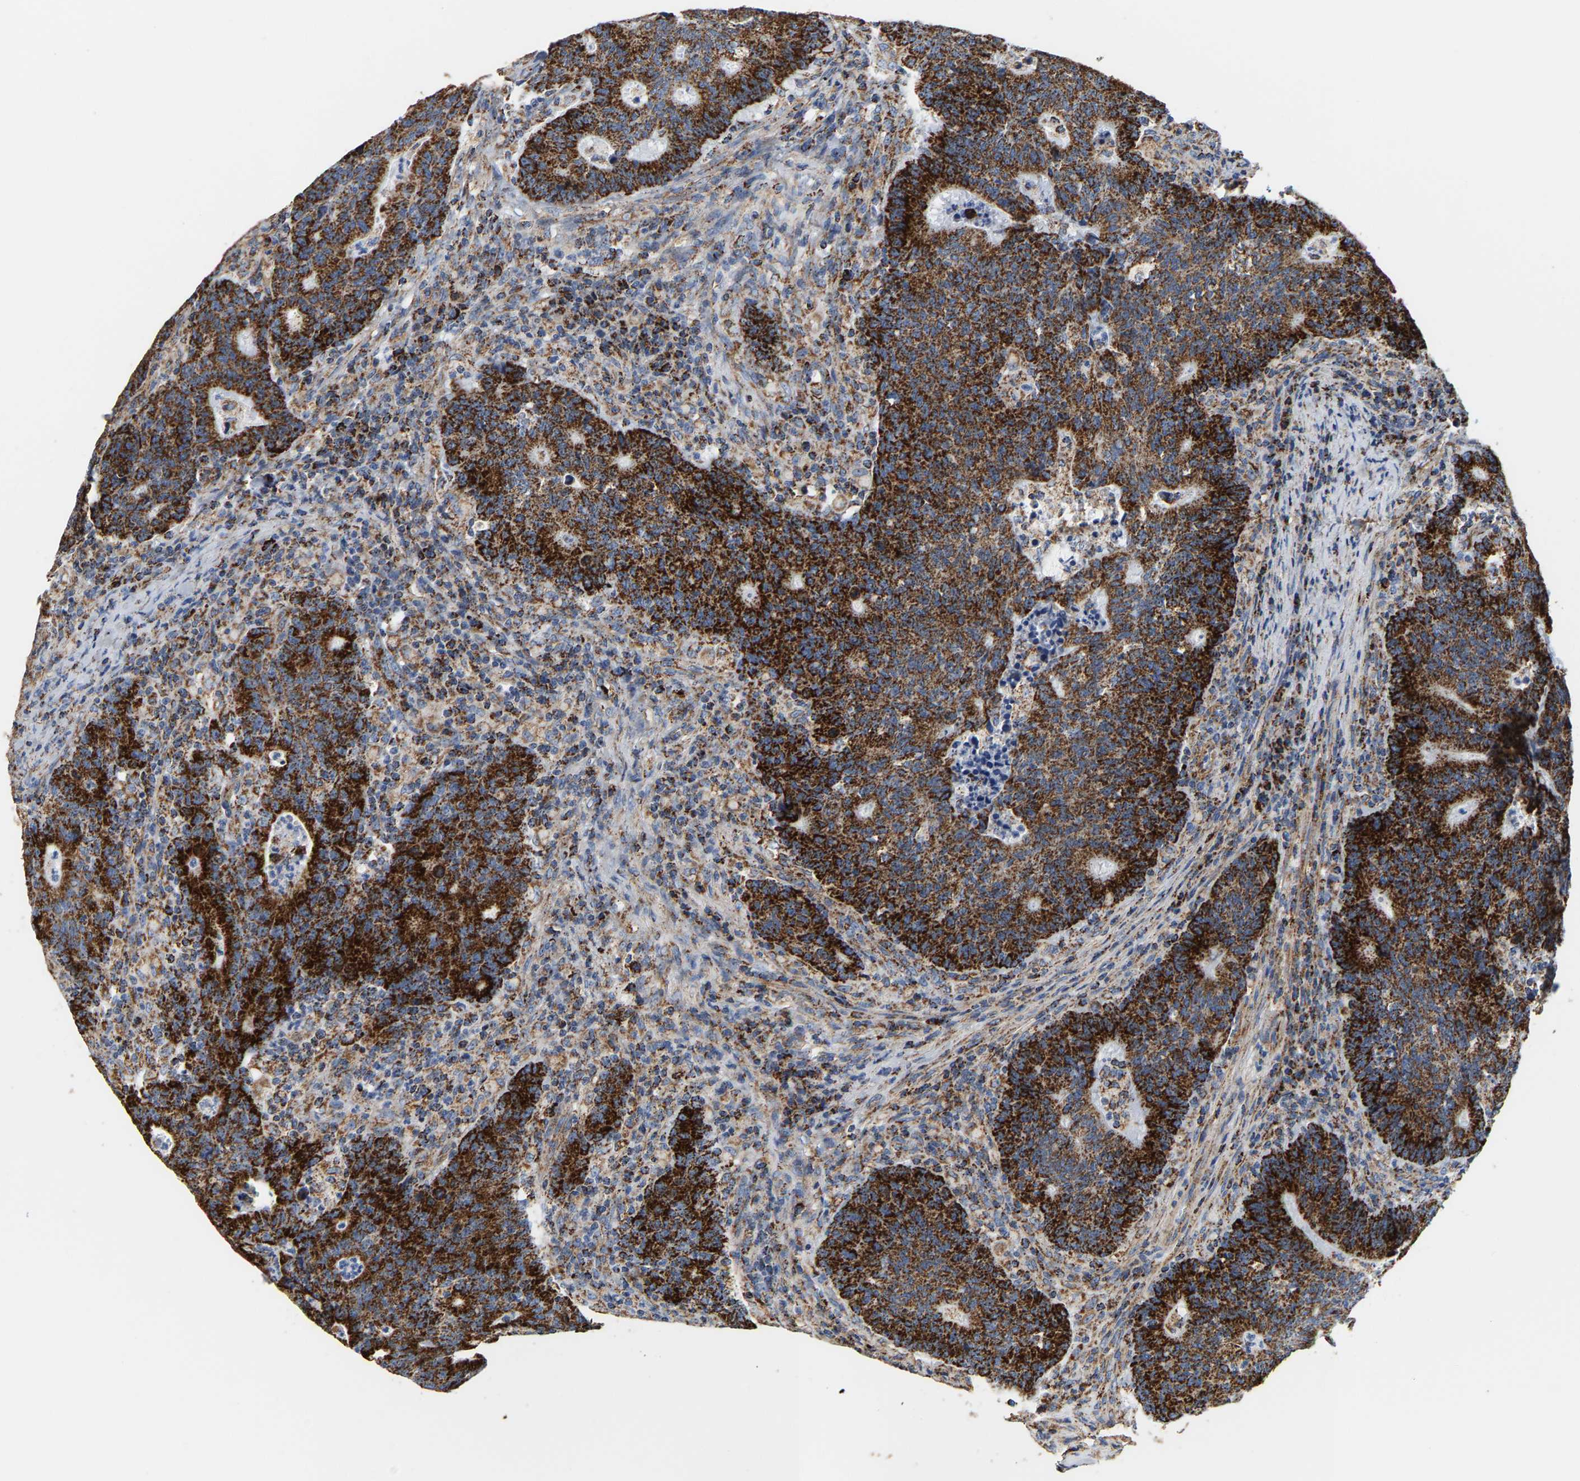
{"staining": {"intensity": "strong", "quantity": ">75%", "location": "cytoplasmic/membranous"}, "tissue": "colorectal cancer", "cell_type": "Tumor cells", "image_type": "cancer", "snomed": [{"axis": "morphology", "description": "Adenocarcinoma, NOS"}, {"axis": "topography", "description": "Colon"}], "caption": "Immunohistochemistry photomicrograph of neoplastic tissue: colorectal adenocarcinoma stained using immunohistochemistry (IHC) shows high levels of strong protein expression localized specifically in the cytoplasmic/membranous of tumor cells, appearing as a cytoplasmic/membranous brown color.", "gene": "SHMT2", "patient": {"sex": "female", "age": 75}}